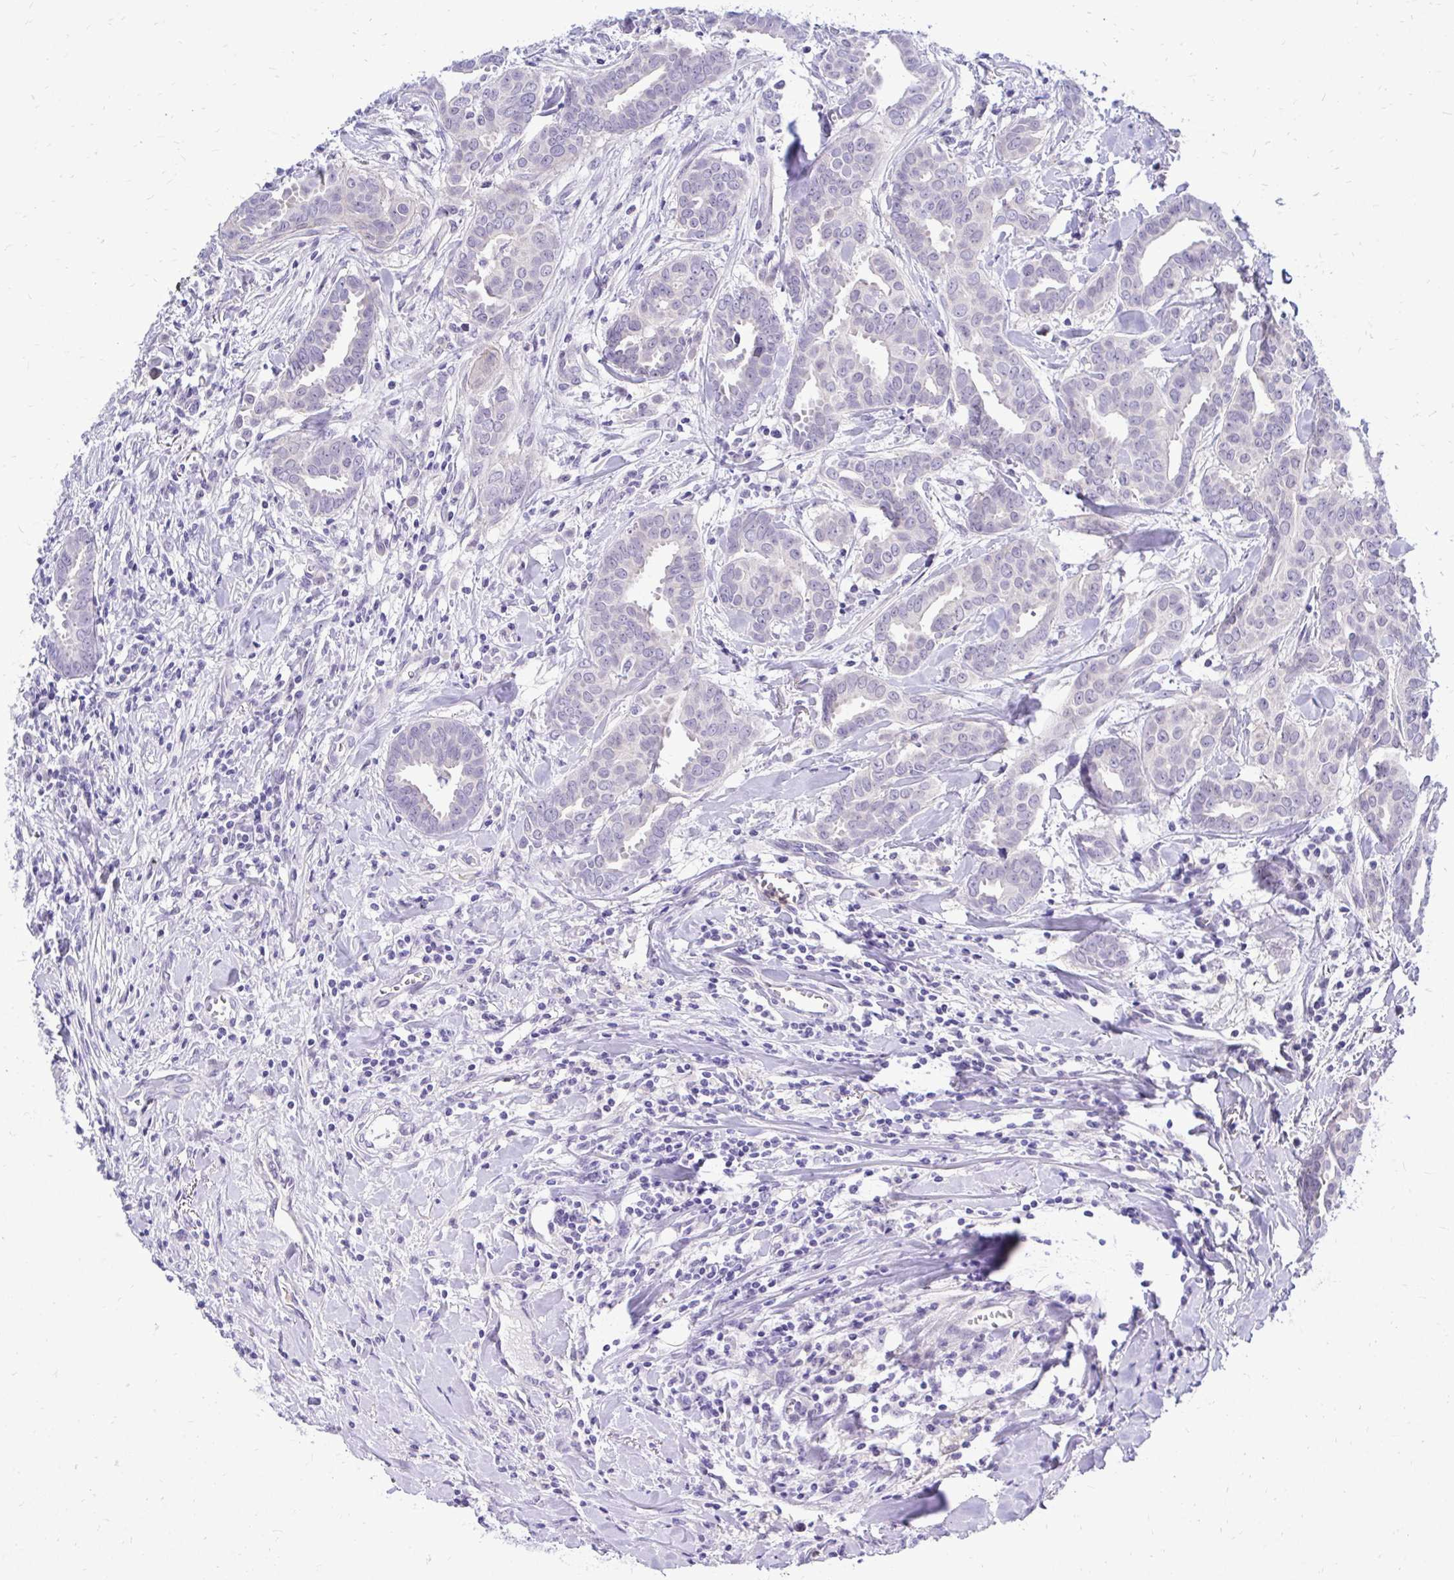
{"staining": {"intensity": "negative", "quantity": "none", "location": "none"}, "tissue": "breast cancer", "cell_type": "Tumor cells", "image_type": "cancer", "snomed": [{"axis": "morphology", "description": "Duct carcinoma"}, {"axis": "topography", "description": "Breast"}], "caption": "Tumor cells show no significant positivity in invasive ductal carcinoma (breast).", "gene": "ZSWIM9", "patient": {"sex": "female", "age": 45}}